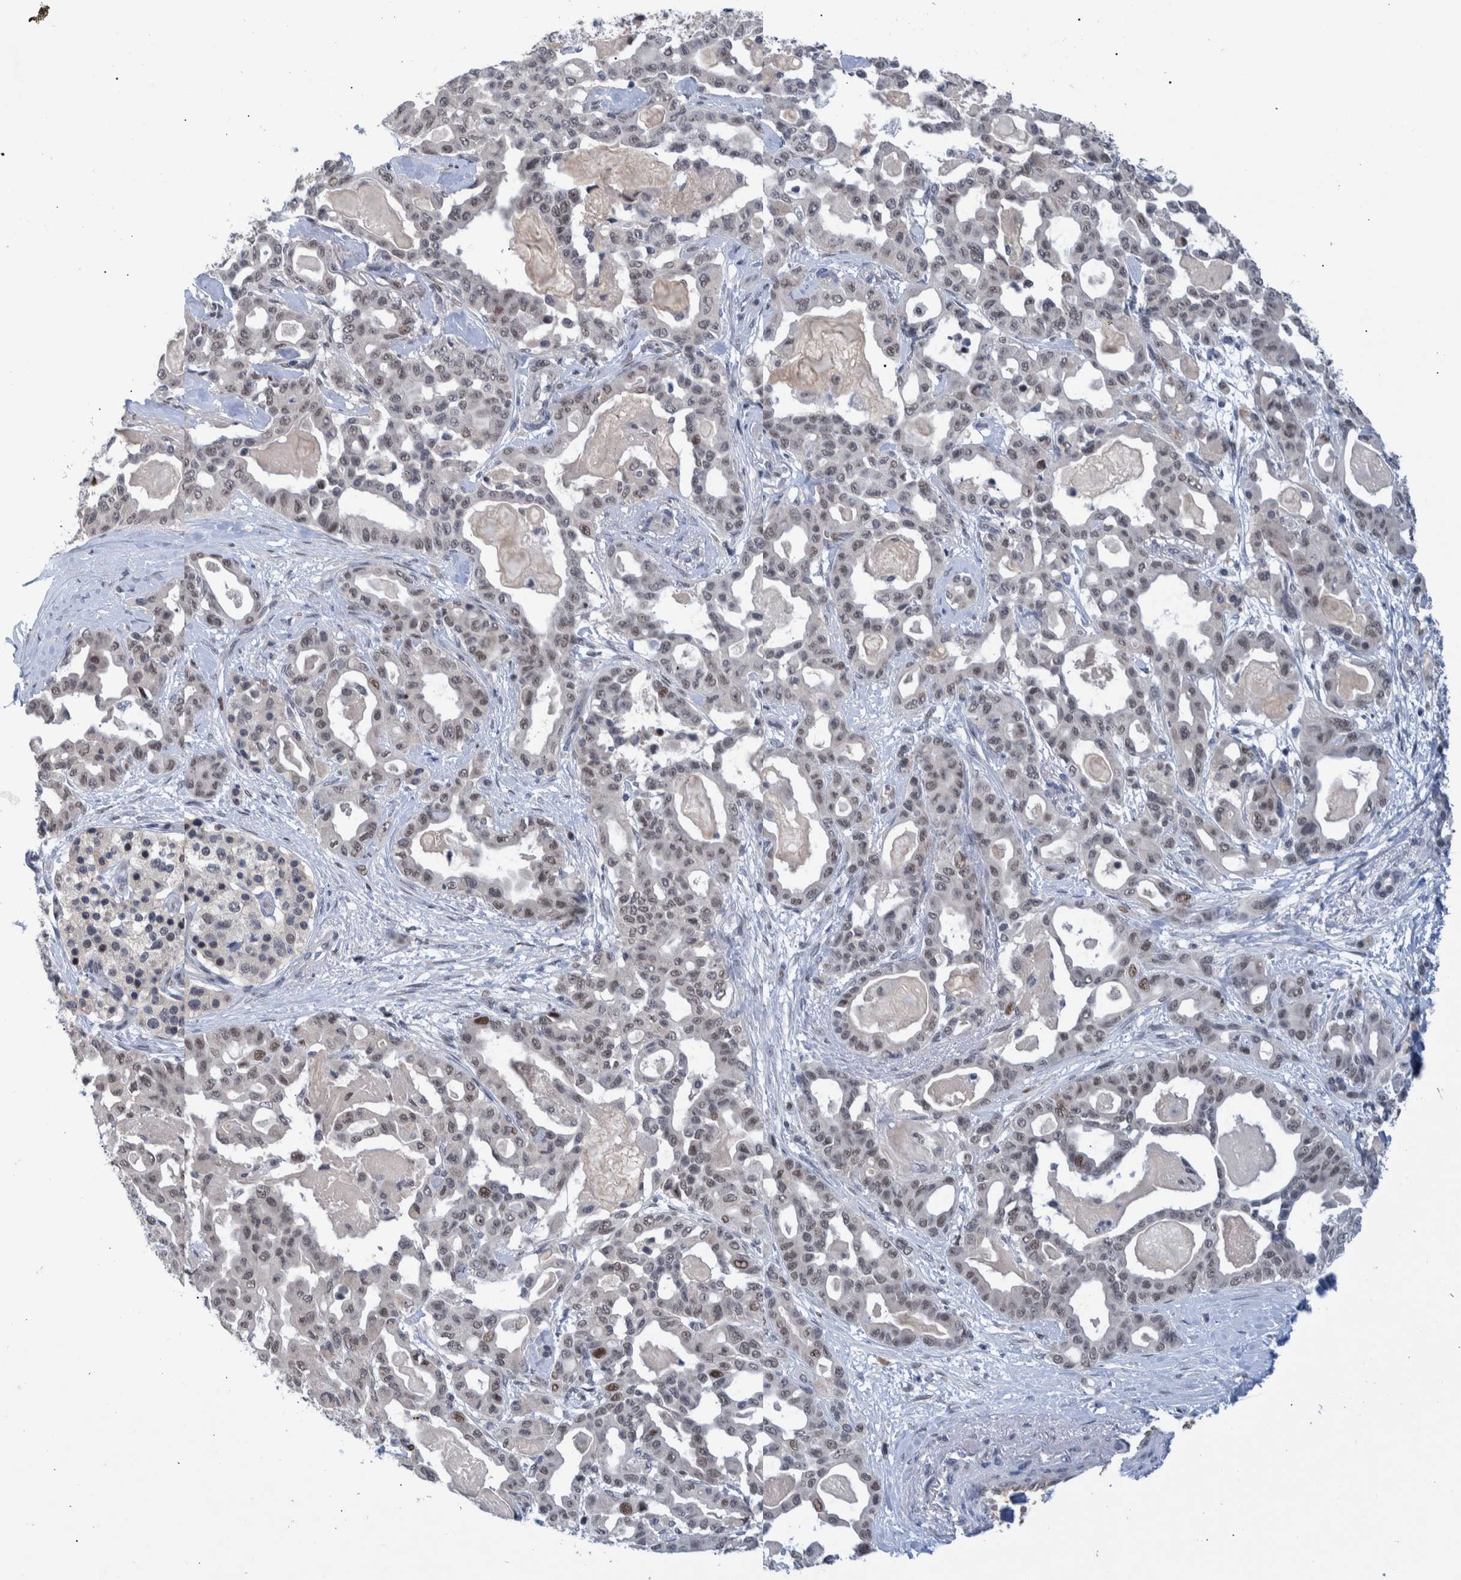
{"staining": {"intensity": "weak", "quantity": "25%-75%", "location": "nuclear"}, "tissue": "pancreatic cancer", "cell_type": "Tumor cells", "image_type": "cancer", "snomed": [{"axis": "morphology", "description": "Adenocarcinoma, NOS"}, {"axis": "topography", "description": "Pancreas"}], "caption": "Pancreatic adenocarcinoma stained with DAB immunohistochemistry (IHC) demonstrates low levels of weak nuclear expression in about 25%-75% of tumor cells. The staining is performed using DAB brown chromogen to label protein expression. The nuclei are counter-stained blue using hematoxylin.", "gene": "ESRP1", "patient": {"sex": "male", "age": 63}}